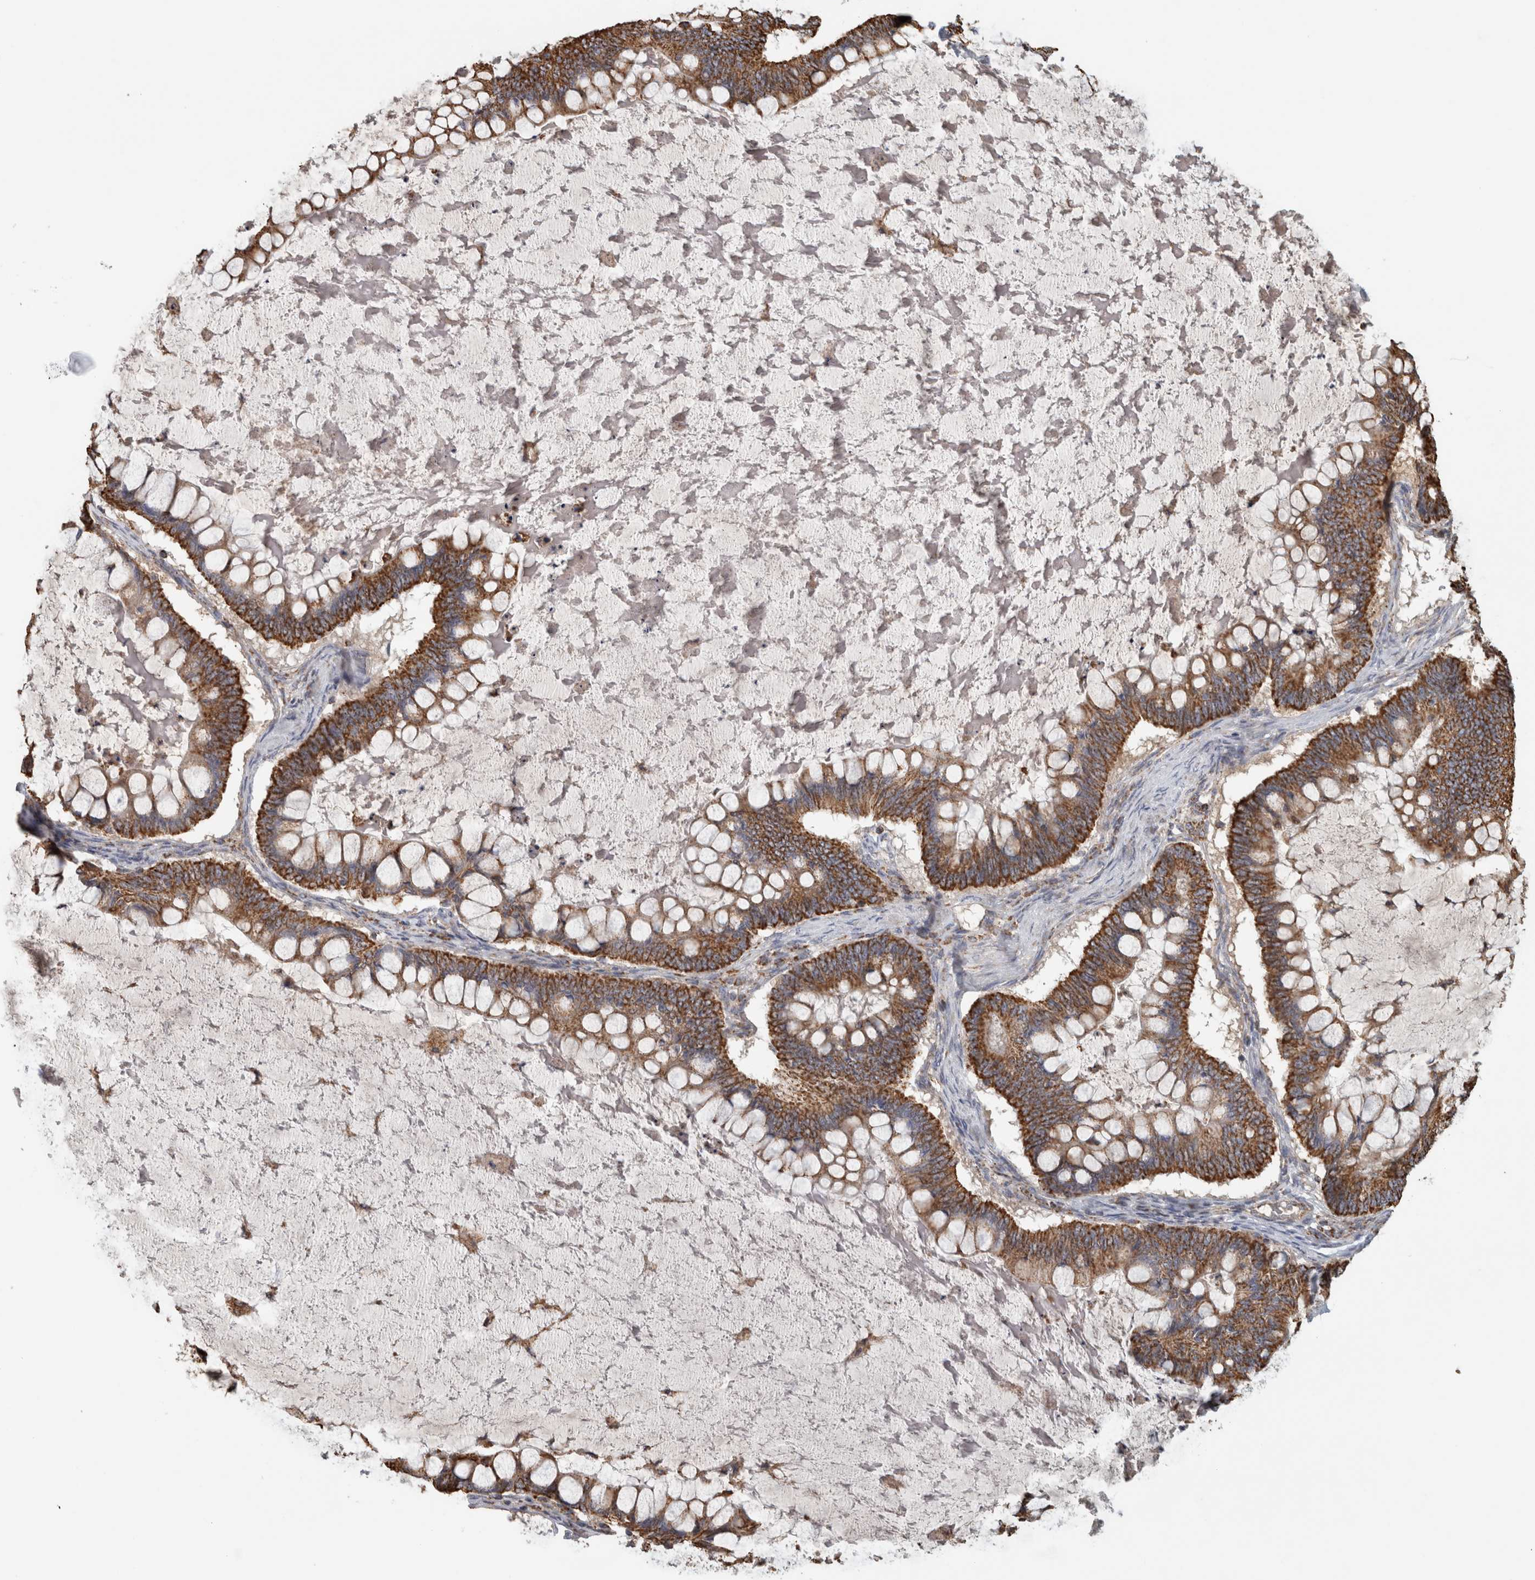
{"staining": {"intensity": "strong", "quantity": ">75%", "location": "cytoplasmic/membranous"}, "tissue": "ovarian cancer", "cell_type": "Tumor cells", "image_type": "cancer", "snomed": [{"axis": "morphology", "description": "Cystadenocarcinoma, mucinous, NOS"}, {"axis": "topography", "description": "Ovary"}], "caption": "This photomicrograph shows immunohistochemistry staining of human ovarian cancer (mucinous cystadenocarcinoma), with high strong cytoplasmic/membranous staining in approximately >75% of tumor cells.", "gene": "ST8SIA1", "patient": {"sex": "female", "age": 61}}